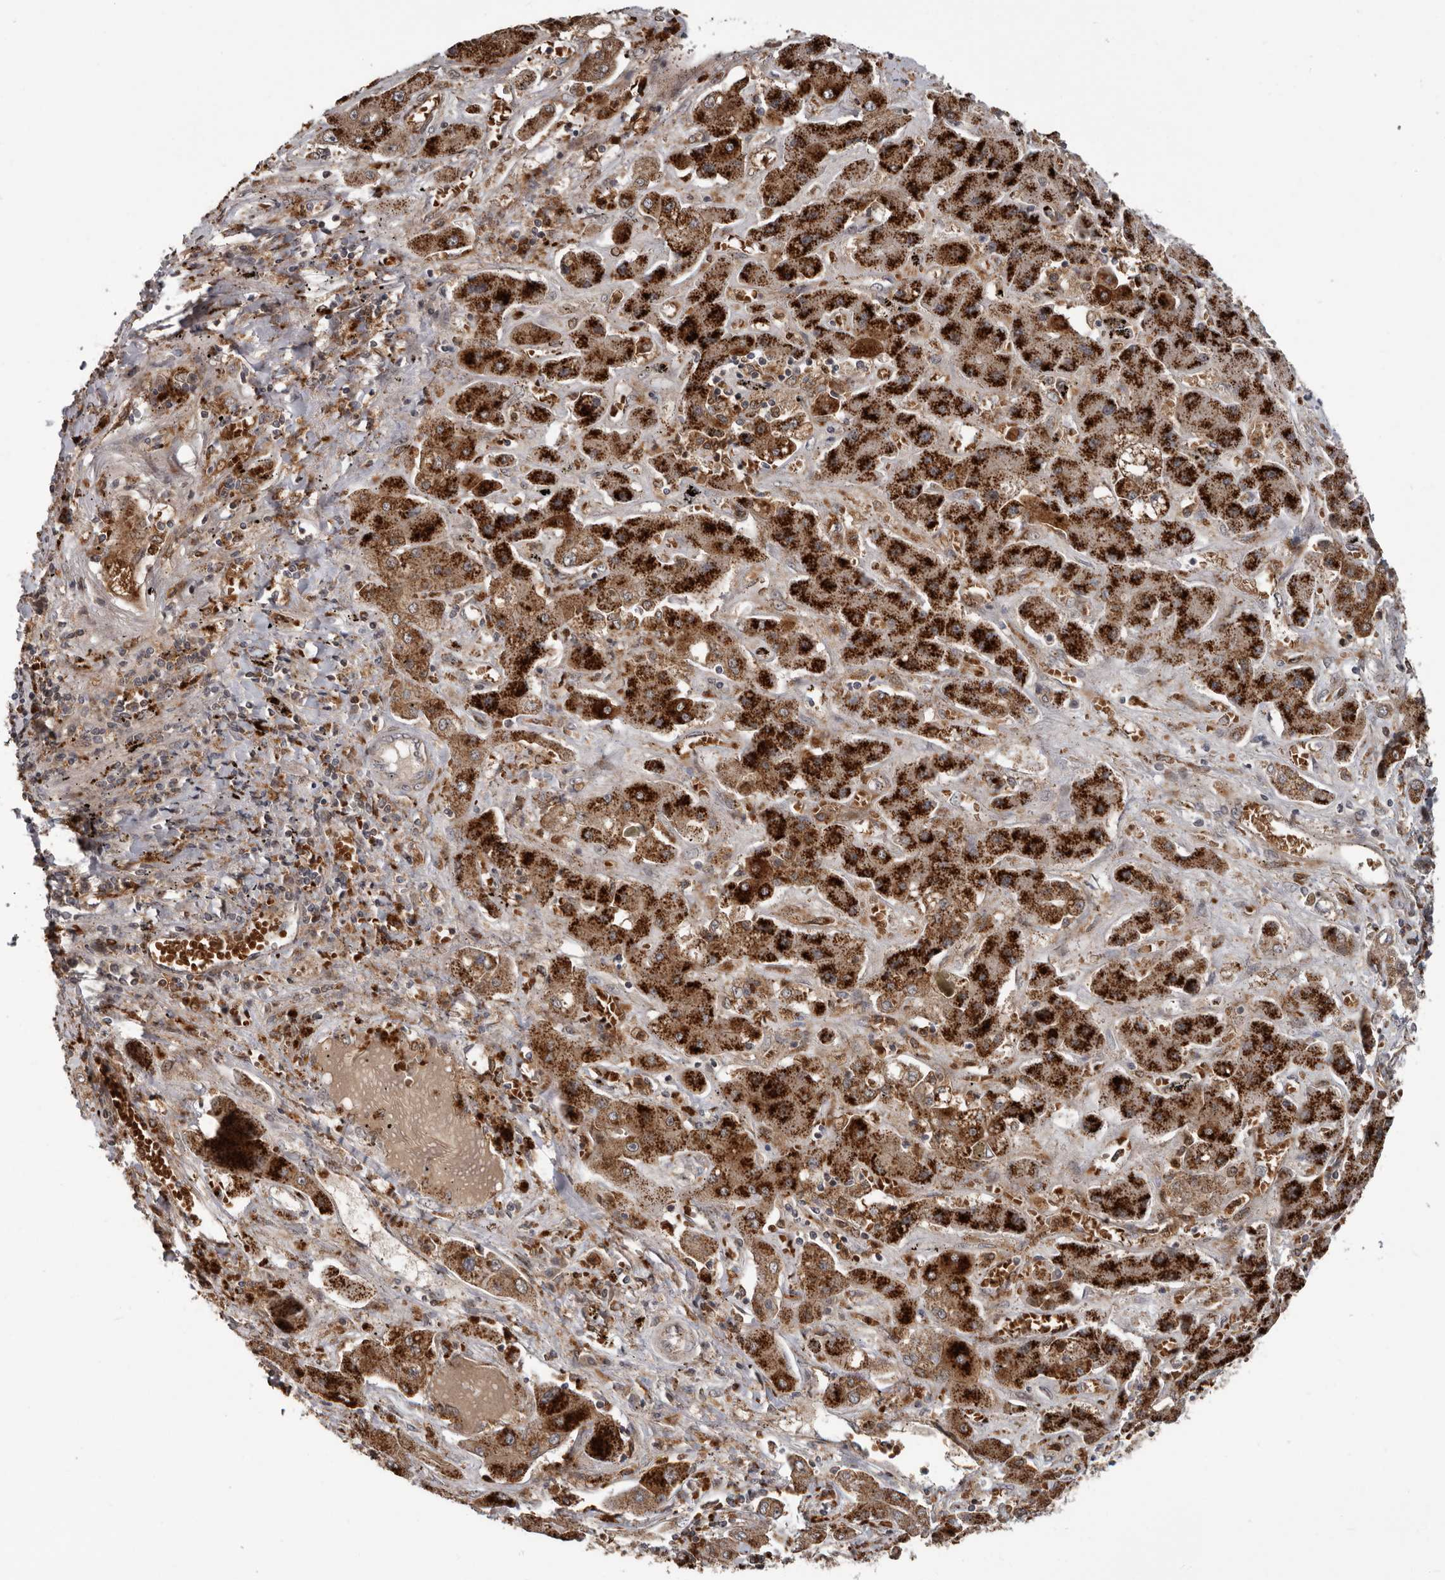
{"staining": {"intensity": "strong", "quantity": ">75%", "location": "cytoplasmic/membranous"}, "tissue": "liver cancer", "cell_type": "Tumor cells", "image_type": "cancer", "snomed": [{"axis": "morphology", "description": "Cholangiocarcinoma"}, {"axis": "topography", "description": "Liver"}], "caption": "Tumor cells exhibit strong cytoplasmic/membranous positivity in about >75% of cells in liver cholangiocarcinoma.", "gene": "FGFR4", "patient": {"sex": "male", "age": 67}}